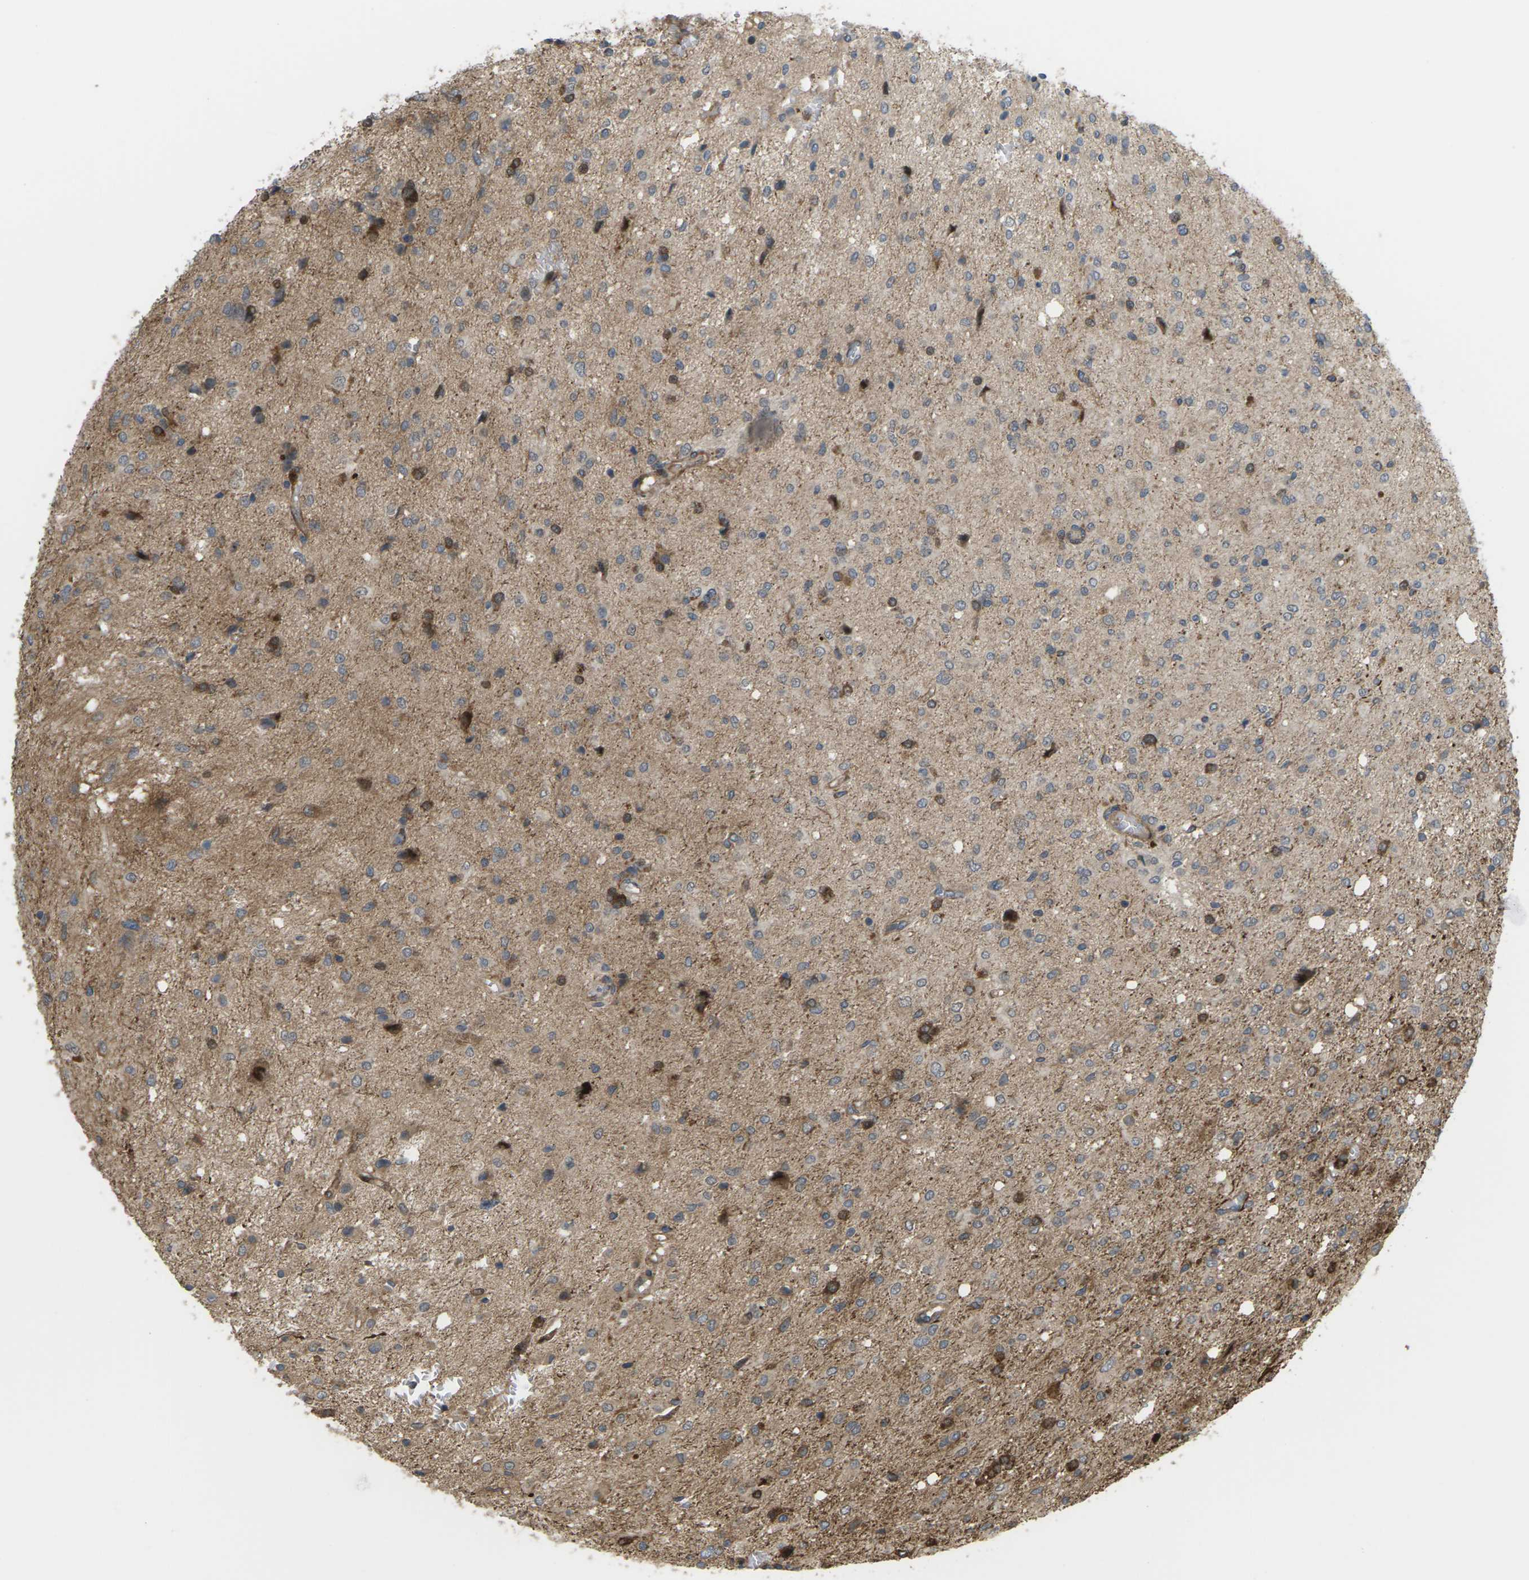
{"staining": {"intensity": "moderate", "quantity": ">75%", "location": "cytoplasmic/membranous,nuclear"}, "tissue": "glioma", "cell_type": "Tumor cells", "image_type": "cancer", "snomed": [{"axis": "morphology", "description": "Glioma, malignant, High grade"}, {"axis": "topography", "description": "Brain"}], "caption": "Moderate cytoplasmic/membranous and nuclear positivity is present in approximately >75% of tumor cells in glioma.", "gene": "ROBO1", "patient": {"sex": "female", "age": 59}}